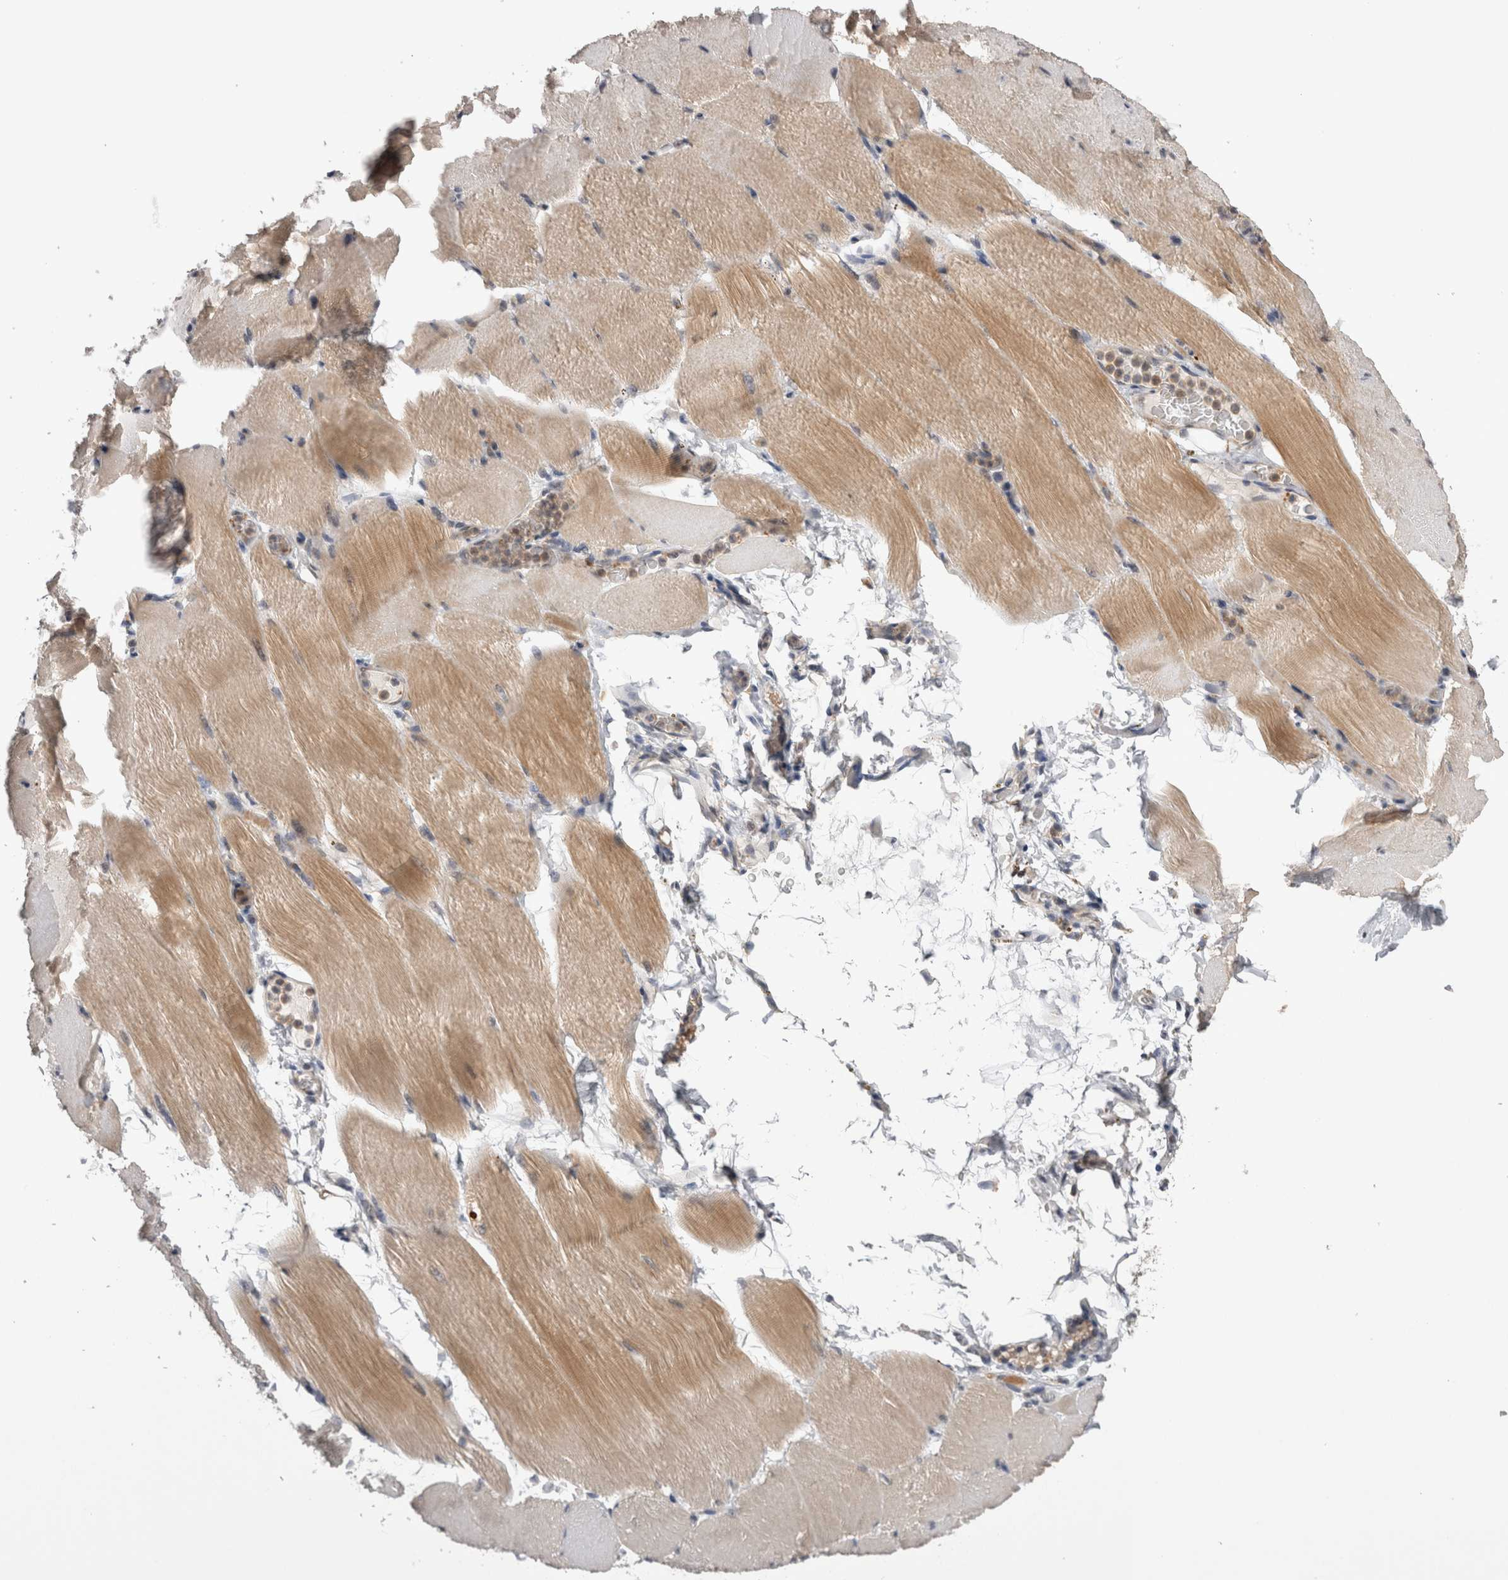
{"staining": {"intensity": "moderate", "quantity": "25%-75%", "location": "cytoplasmic/membranous"}, "tissue": "skeletal muscle", "cell_type": "Myocytes", "image_type": "normal", "snomed": [{"axis": "morphology", "description": "Normal tissue, NOS"}, {"axis": "topography", "description": "Skeletal muscle"}, {"axis": "topography", "description": "Parathyroid gland"}], "caption": "High-magnification brightfield microscopy of normal skeletal muscle stained with DAB (3,3'-diaminobenzidine) (brown) and counterstained with hematoxylin (blue). myocytes exhibit moderate cytoplasmic/membranous positivity is present in about25%-75% of cells. The staining was performed using DAB (3,3'-diaminobenzidine), with brown indicating positive protein expression. Nuclei are stained blue with hematoxylin.", "gene": "ARHGAP29", "patient": {"sex": "female", "age": 37}}